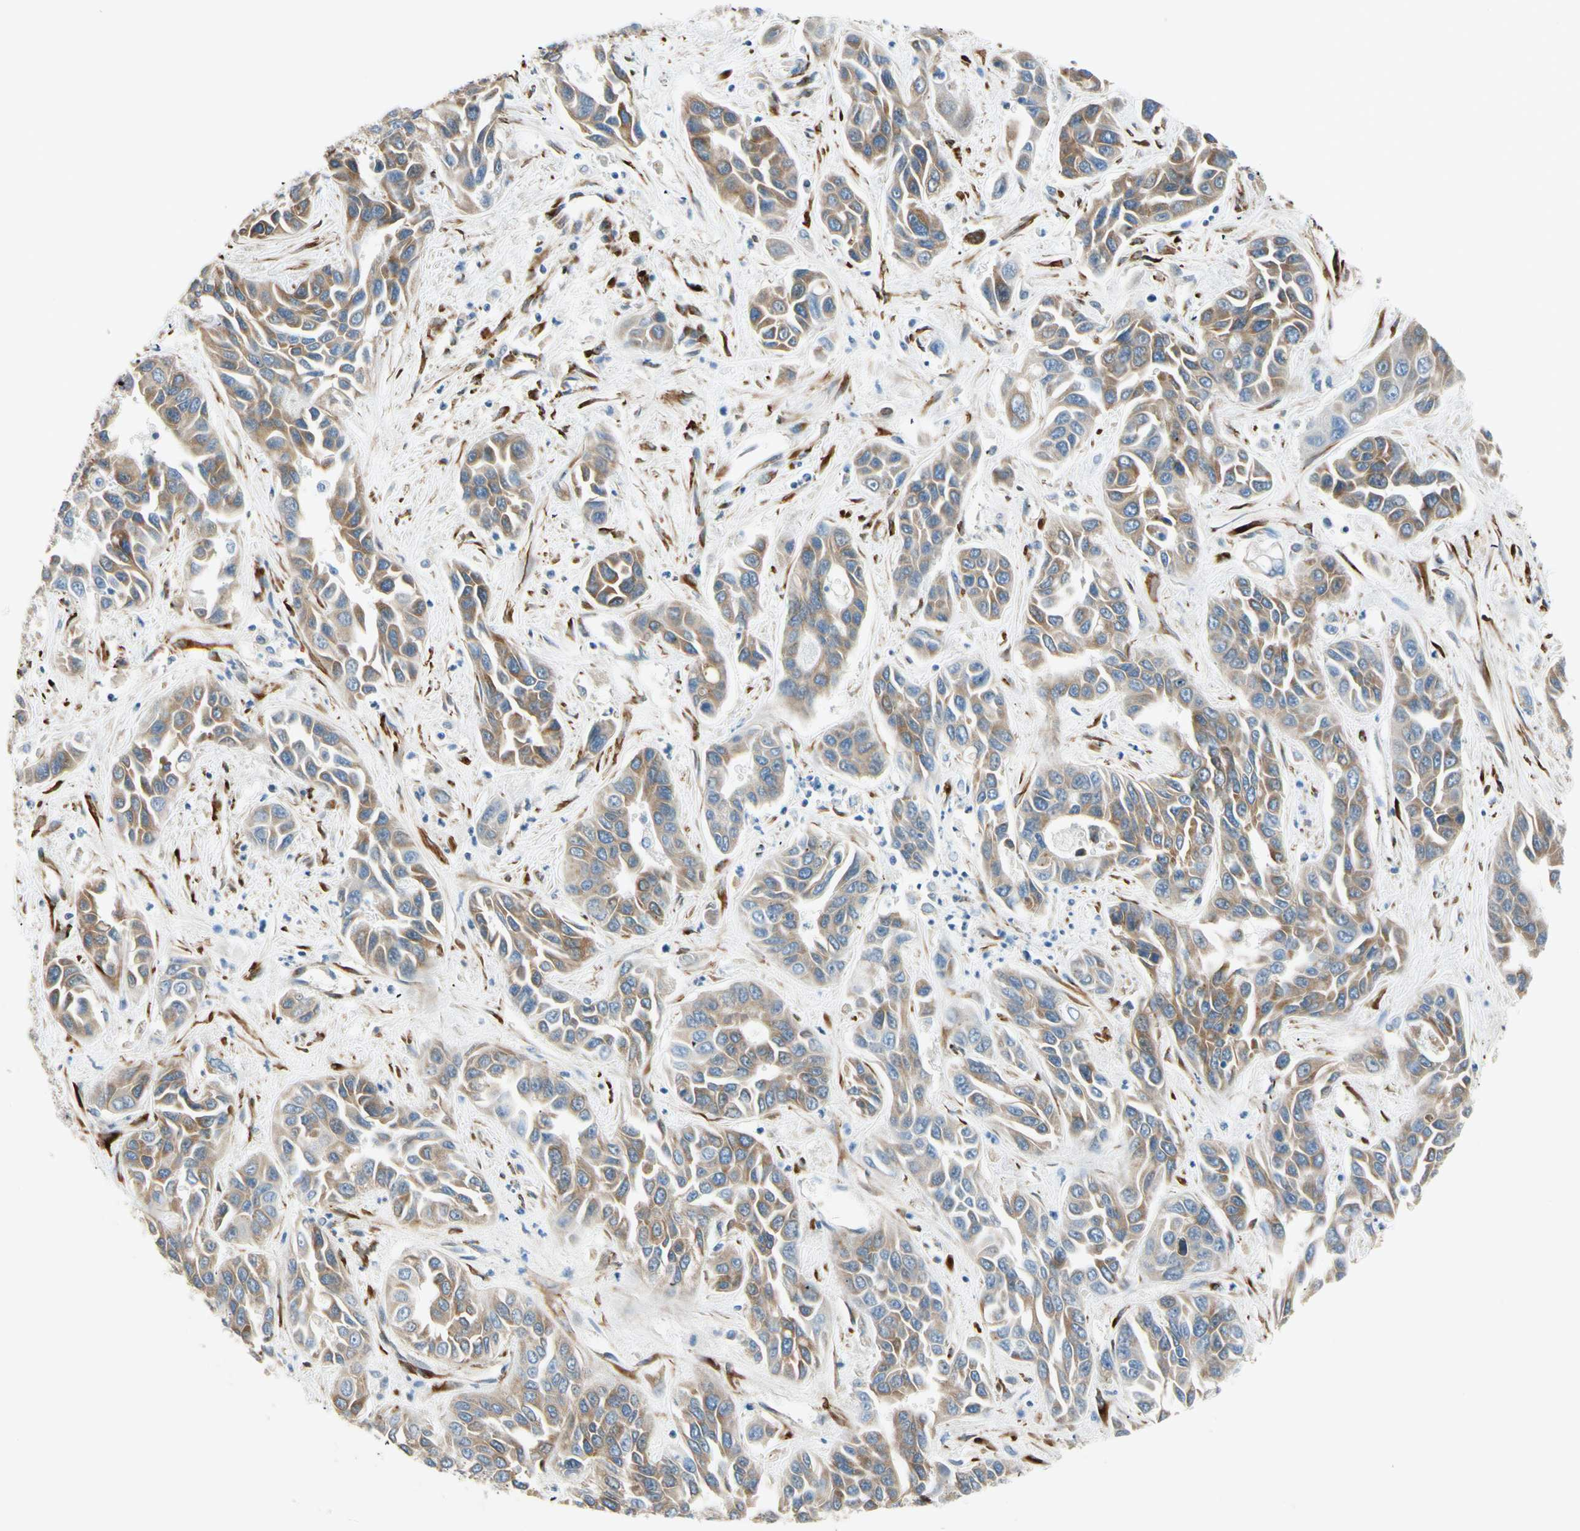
{"staining": {"intensity": "moderate", "quantity": ">75%", "location": "cytoplasmic/membranous"}, "tissue": "liver cancer", "cell_type": "Tumor cells", "image_type": "cancer", "snomed": [{"axis": "morphology", "description": "Cholangiocarcinoma"}, {"axis": "topography", "description": "Liver"}], "caption": "Immunohistochemistry (IHC) micrograph of neoplastic tissue: human liver cancer (cholangiocarcinoma) stained using IHC reveals medium levels of moderate protein expression localized specifically in the cytoplasmic/membranous of tumor cells, appearing as a cytoplasmic/membranous brown color.", "gene": "FKBP7", "patient": {"sex": "female", "age": 52}}